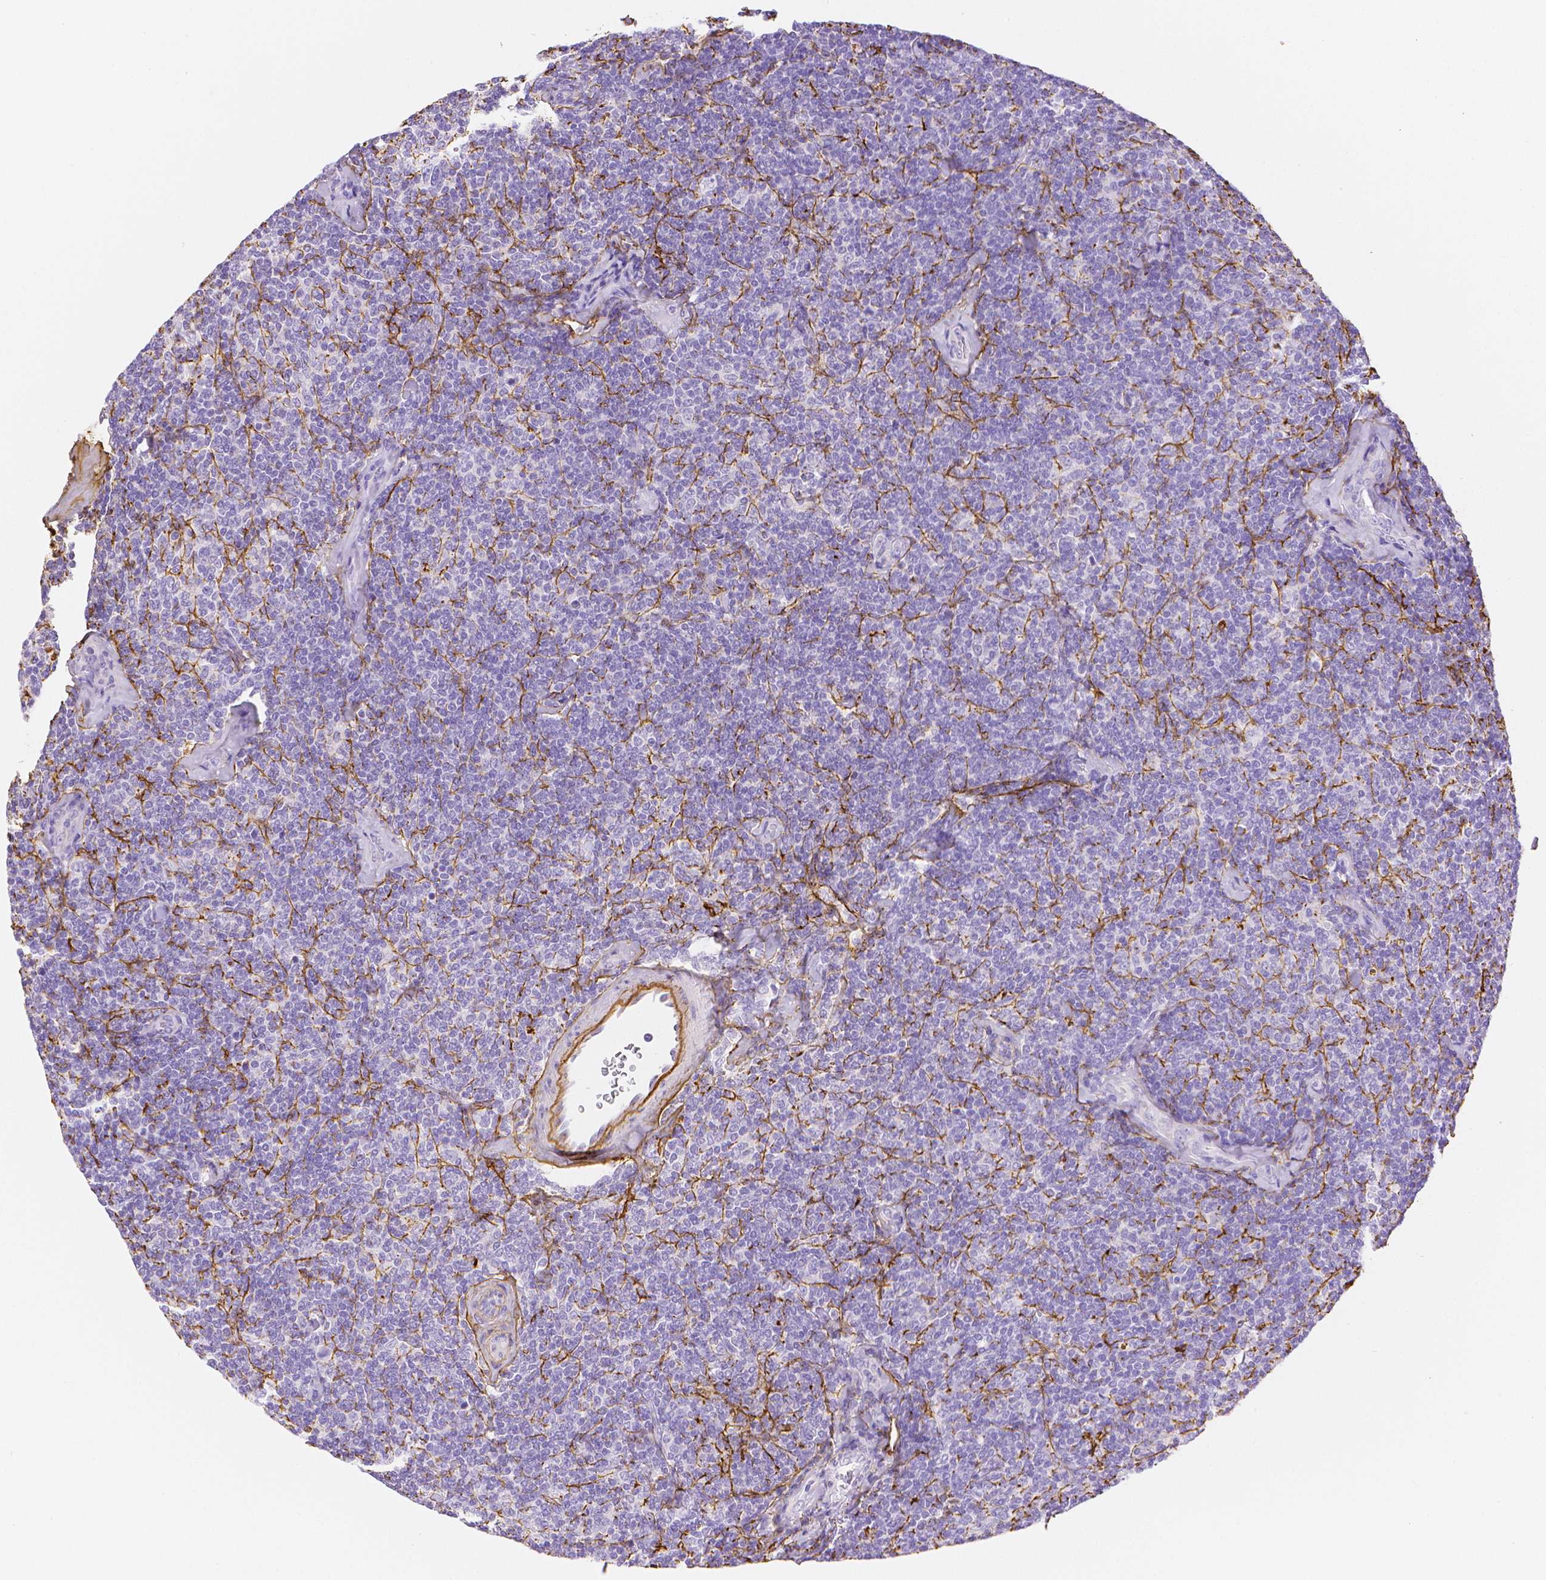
{"staining": {"intensity": "negative", "quantity": "none", "location": "none"}, "tissue": "lymphoma", "cell_type": "Tumor cells", "image_type": "cancer", "snomed": [{"axis": "morphology", "description": "Malignant lymphoma, non-Hodgkin's type, Low grade"}, {"axis": "topography", "description": "Lymph node"}], "caption": "Micrograph shows no protein positivity in tumor cells of low-grade malignant lymphoma, non-Hodgkin's type tissue.", "gene": "FBN1", "patient": {"sex": "female", "age": 56}}